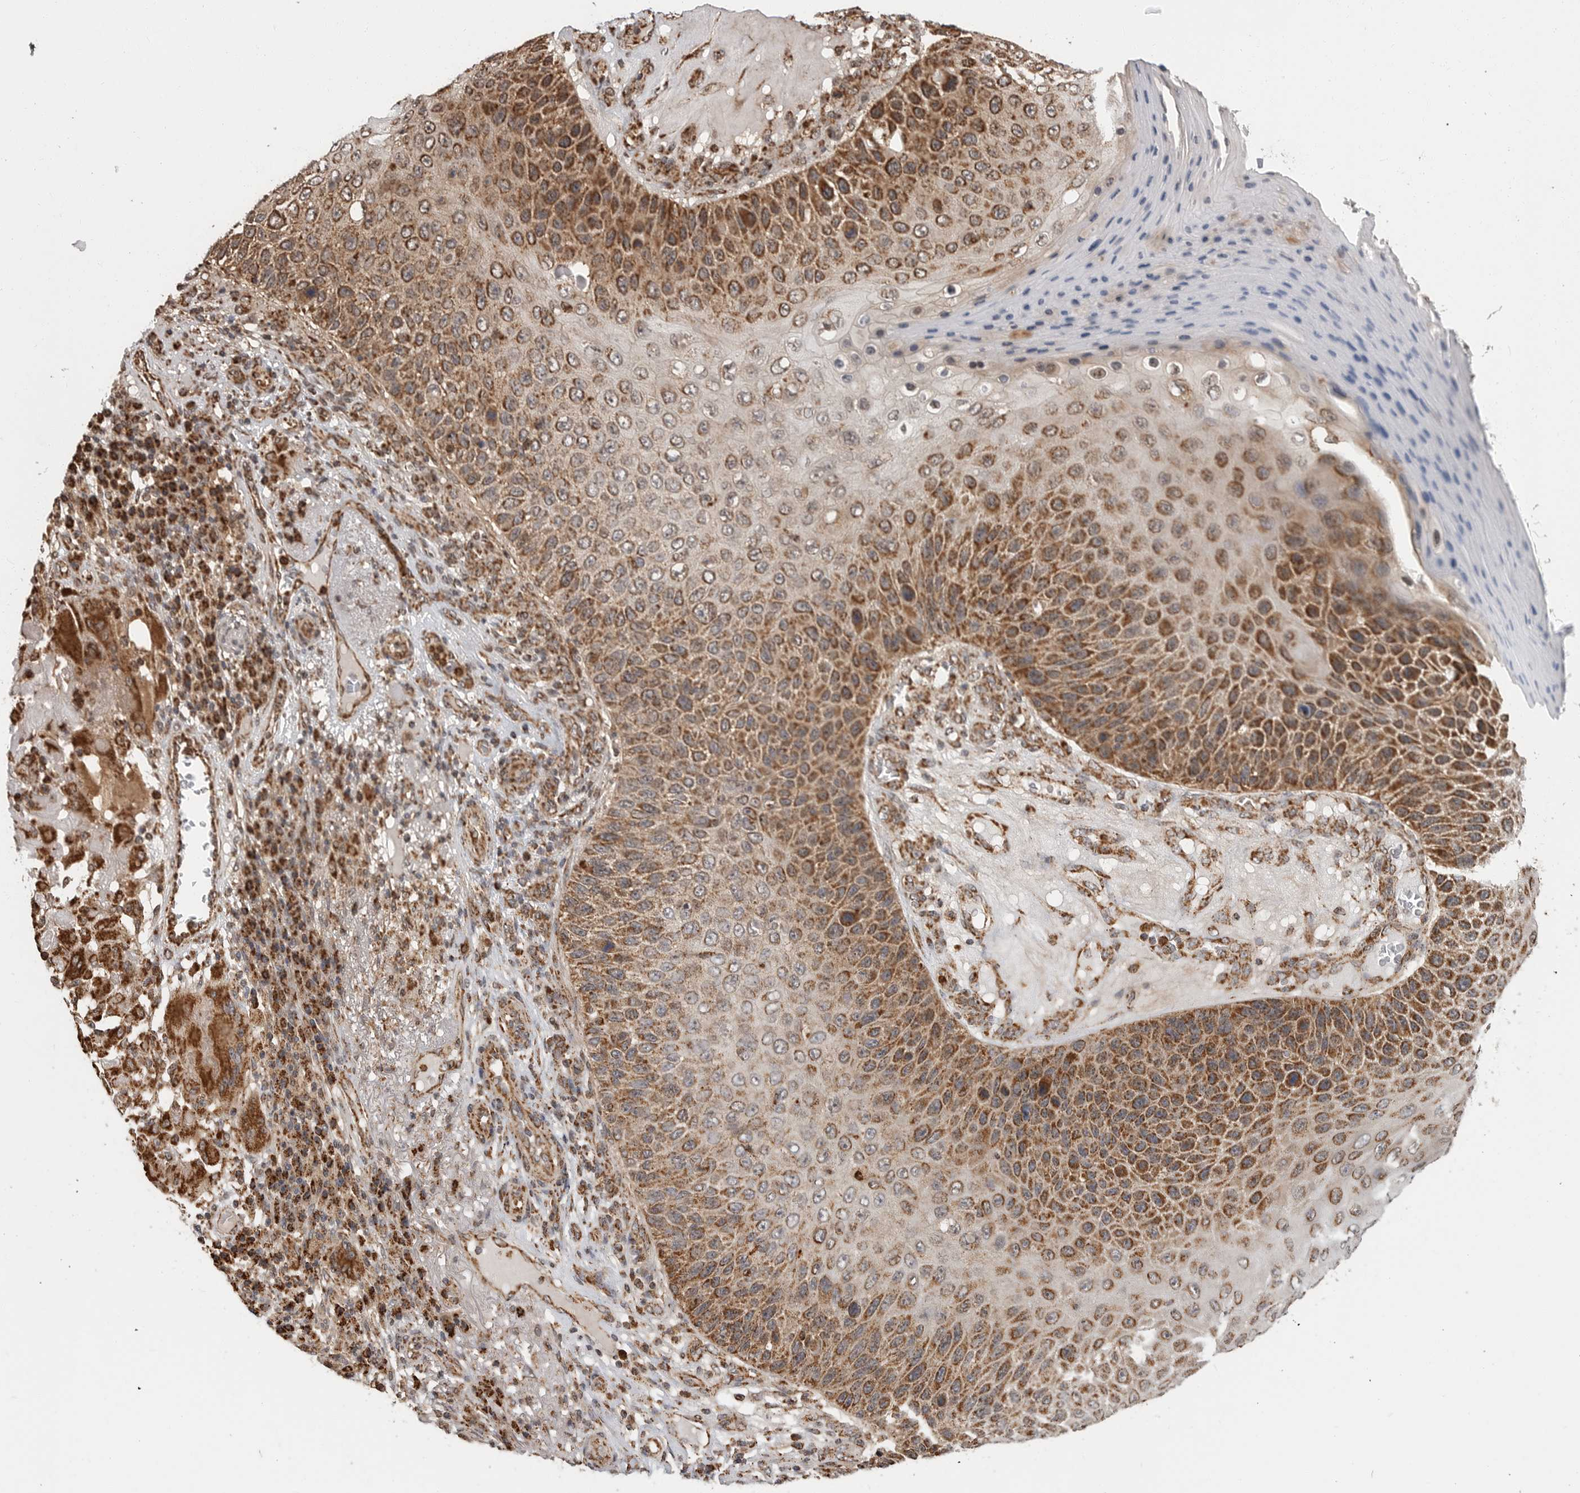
{"staining": {"intensity": "moderate", "quantity": ">75%", "location": "cytoplasmic/membranous"}, "tissue": "skin cancer", "cell_type": "Tumor cells", "image_type": "cancer", "snomed": [{"axis": "morphology", "description": "Squamous cell carcinoma, NOS"}, {"axis": "topography", "description": "Skin"}], "caption": "A photomicrograph showing moderate cytoplasmic/membranous positivity in about >75% of tumor cells in skin cancer (squamous cell carcinoma), as visualized by brown immunohistochemical staining.", "gene": "GCNT2", "patient": {"sex": "female", "age": 88}}